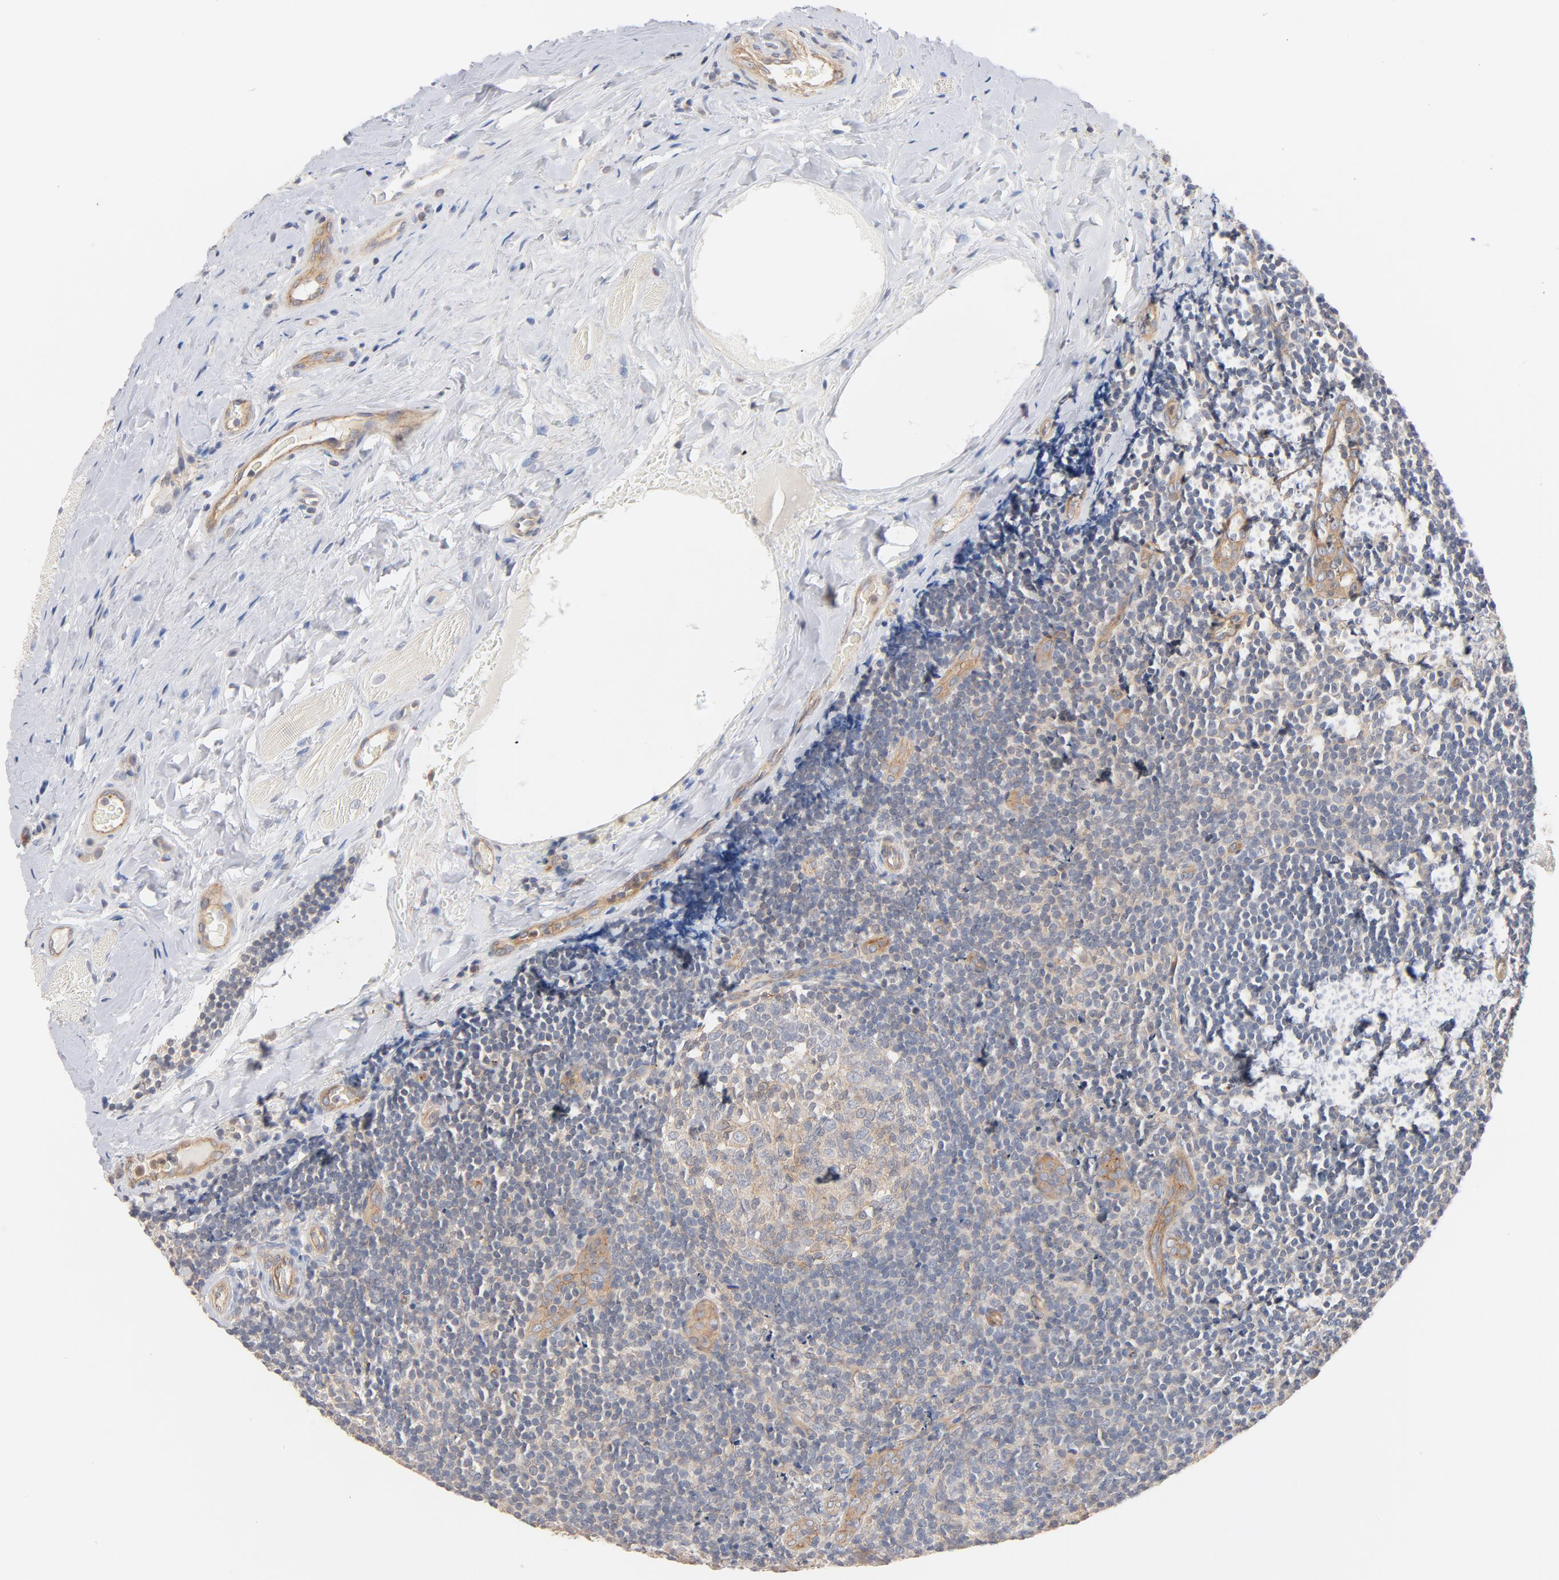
{"staining": {"intensity": "weak", "quantity": ">75%", "location": "cytoplasmic/membranous"}, "tissue": "tonsil", "cell_type": "Germinal center cells", "image_type": "normal", "snomed": [{"axis": "morphology", "description": "Normal tissue, NOS"}, {"axis": "topography", "description": "Tonsil"}], "caption": "Protein positivity by immunohistochemistry demonstrates weak cytoplasmic/membranous positivity in approximately >75% of germinal center cells in normal tonsil. Nuclei are stained in blue.", "gene": "STRN3", "patient": {"sex": "male", "age": 31}}